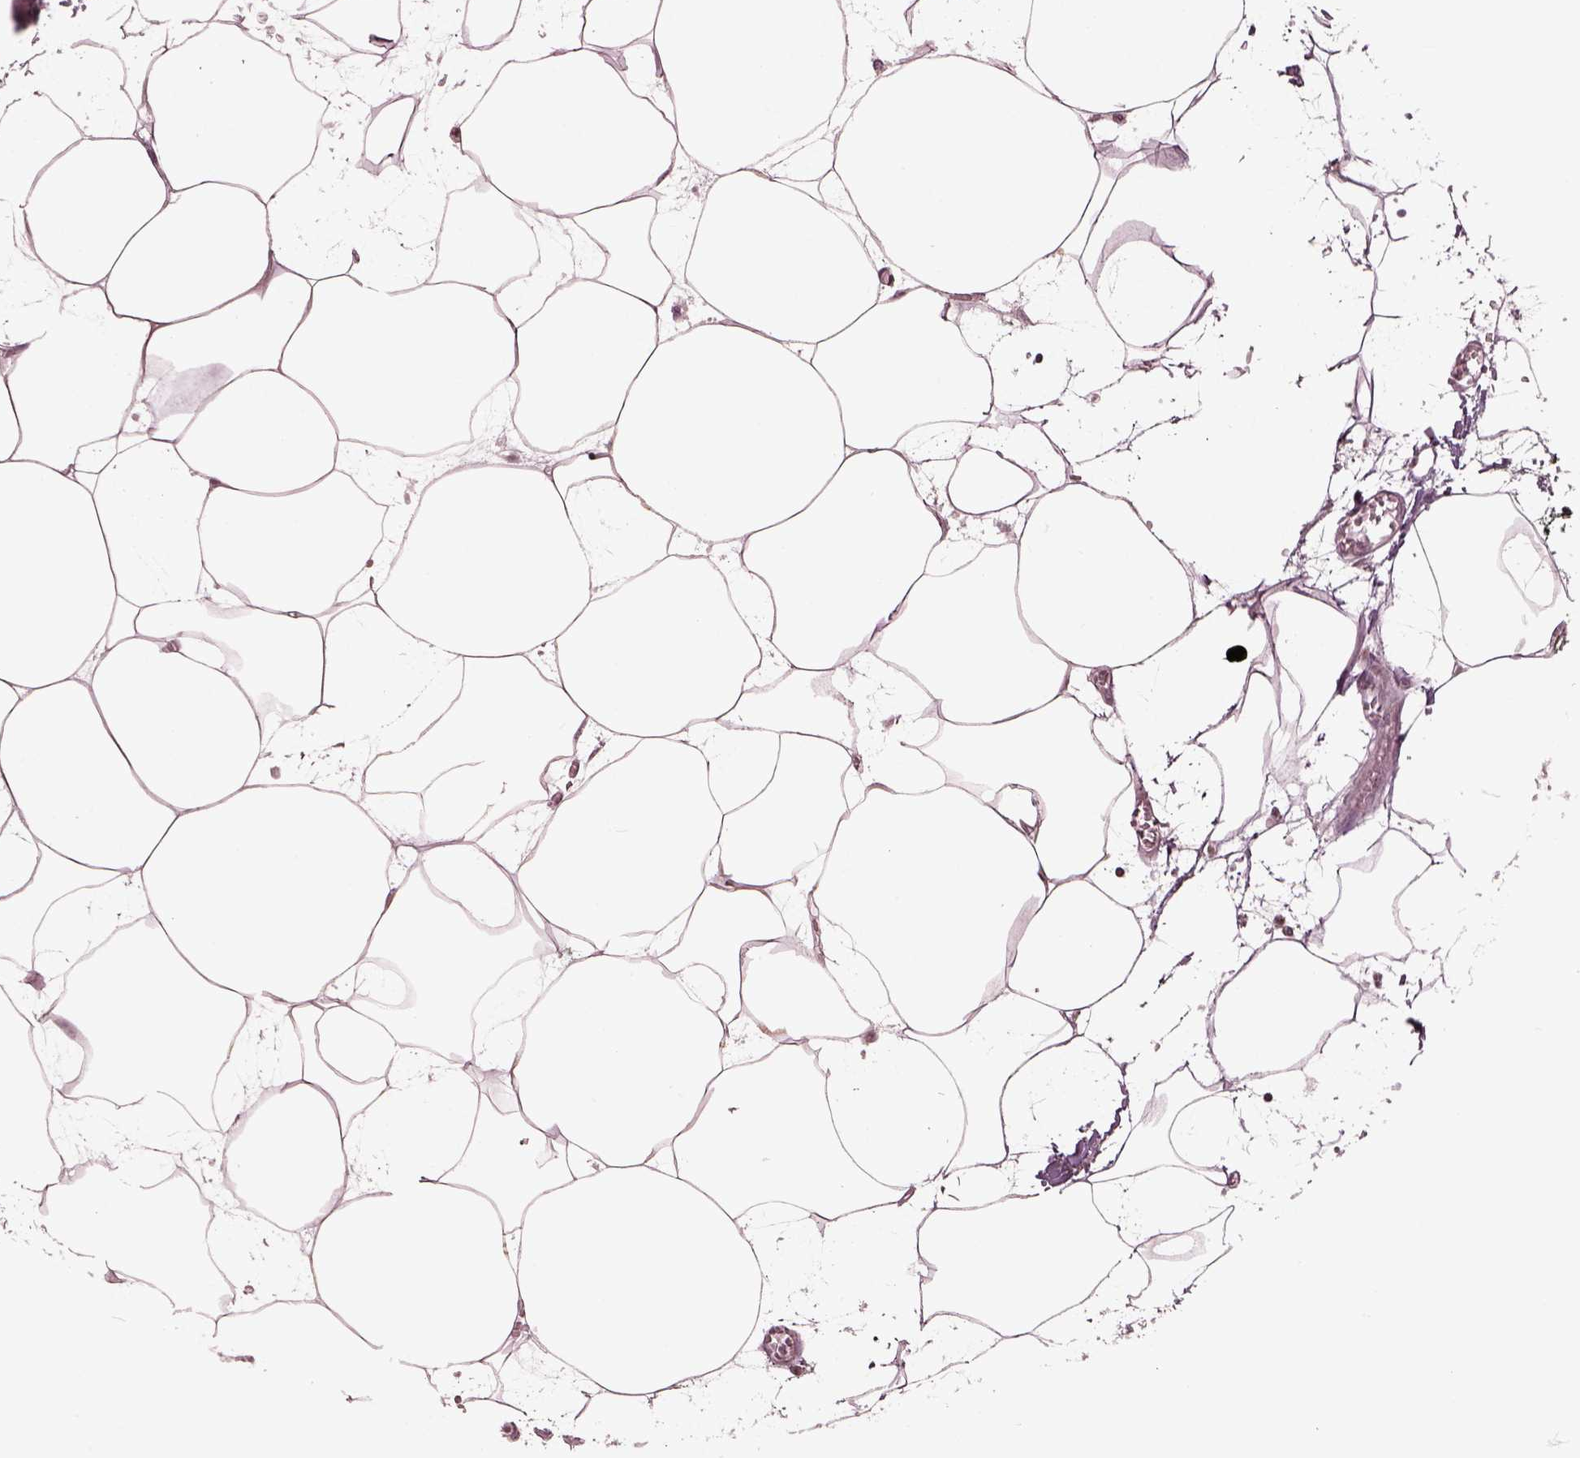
{"staining": {"intensity": "negative", "quantity": "none", "location": "none"}, "tissue": "pancreas", "cell_type": "Exocrine glandular cells", "image_type": "normal", "snomed": [{"axis": "morphology", "description": "Normal tissue, NOS"}, {"axis": "topography", "description": "Adipose tissue"}, {"axis": "topography", "description": "Pancreas"}, {"axis": "topography", "description": "Peripheral nerve tissue"}], "caption": "DAB (3,3'-diaminobenzidine) immunohistochemical staining of benign human pancreas demonstrates no significant expression in exocrine glandular cells.", "gene": "GAL", "patient": {"sex": "female", "age": 58}}